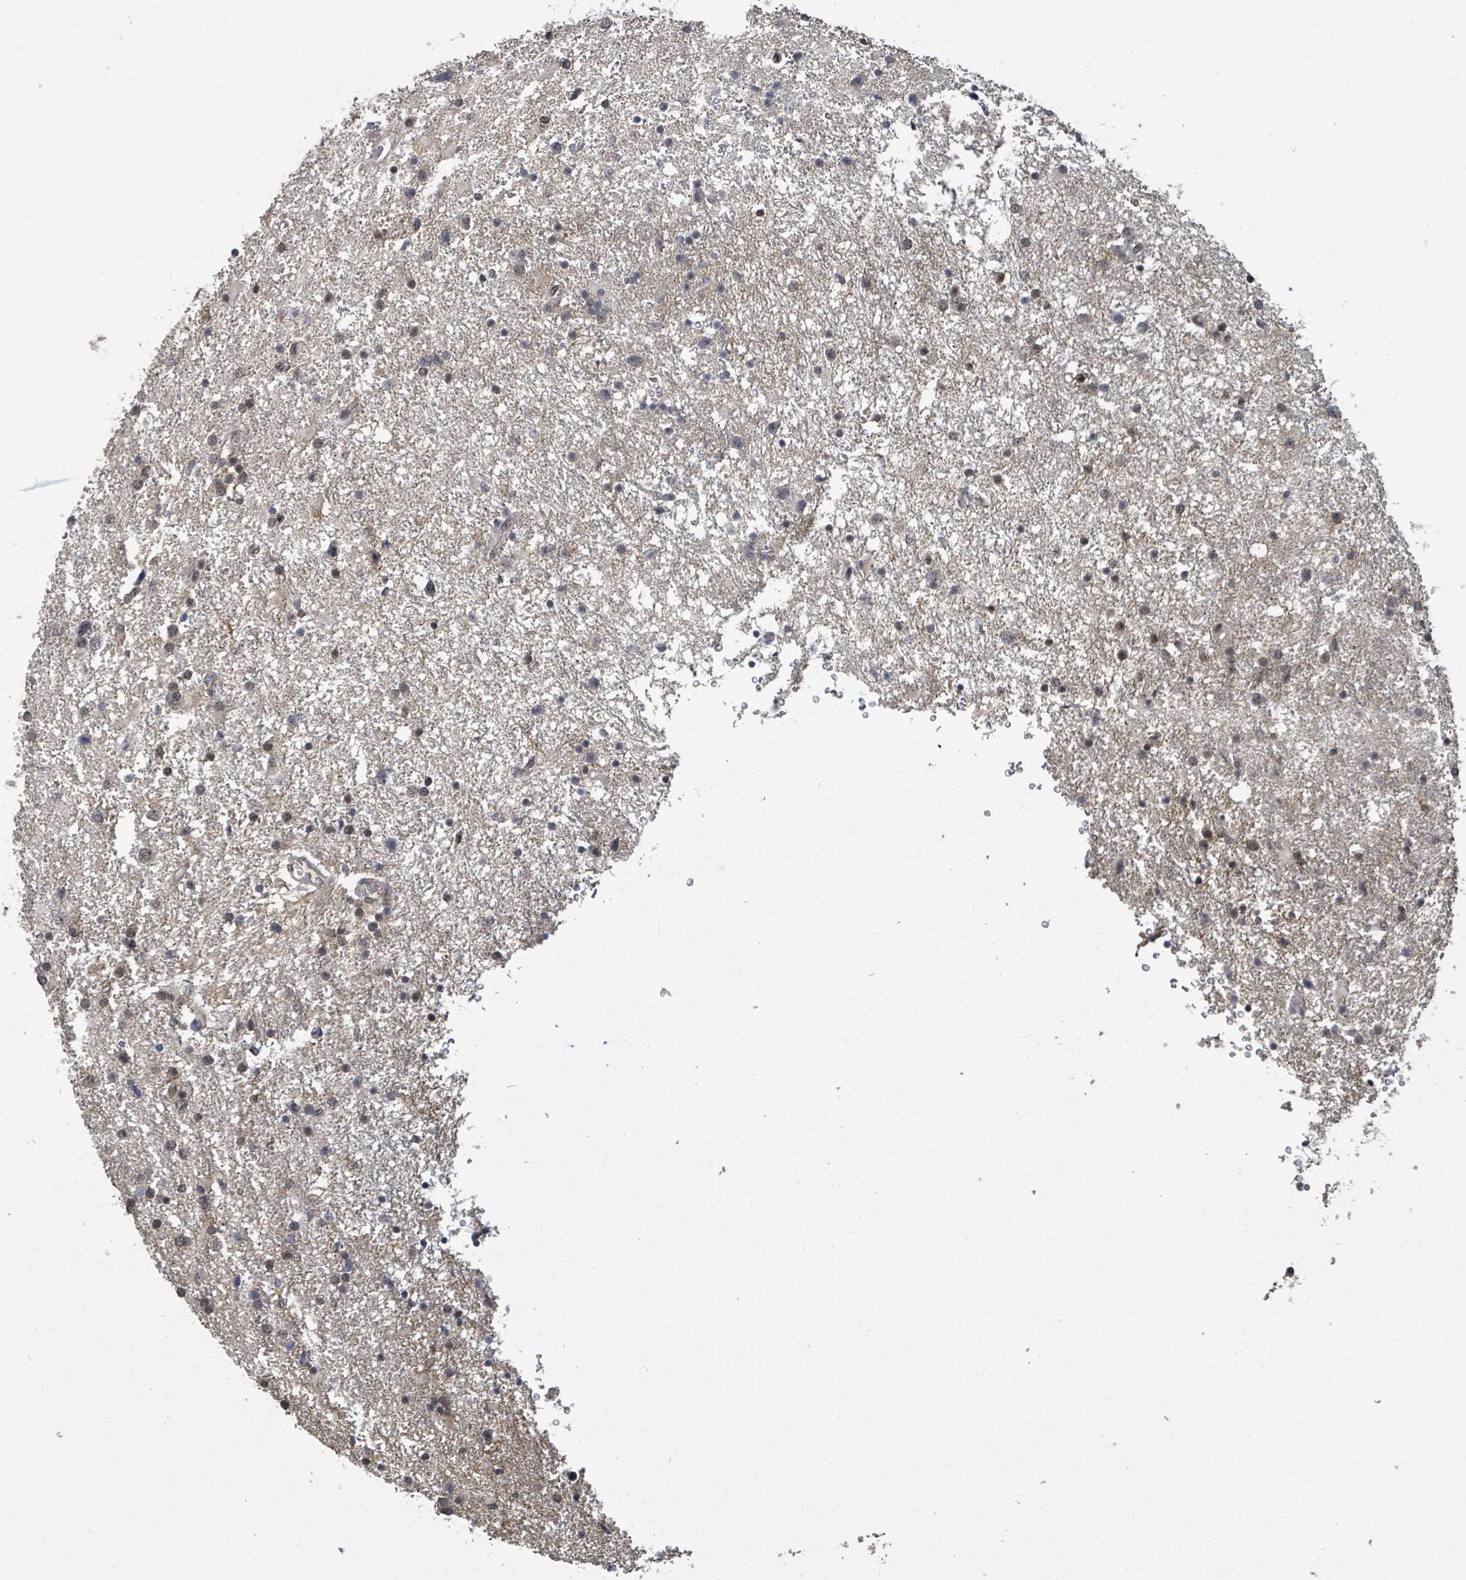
{"staining": {"intensity": "moderate", "quantity": "25%-75%", "location": "nuclear"}, "tissue": "glioma", "cell_type": "Tumor cells", "image_type": "cancer", "snomed": [{"axis": "morphology", "description": "Glioma, malignant, Low grade"}, {"axis": "topography", "description": "Brain"}], "caption": "IHC histopathology image of human malignant glioma (low-grade) stained for a protein (brown), which demonstrates medium levels of moderate nuclear positivity in approximately 25%-75% of tumor cells.", "gene": "ZBTB14", "patient": {"sex": "female", "age": 32}}